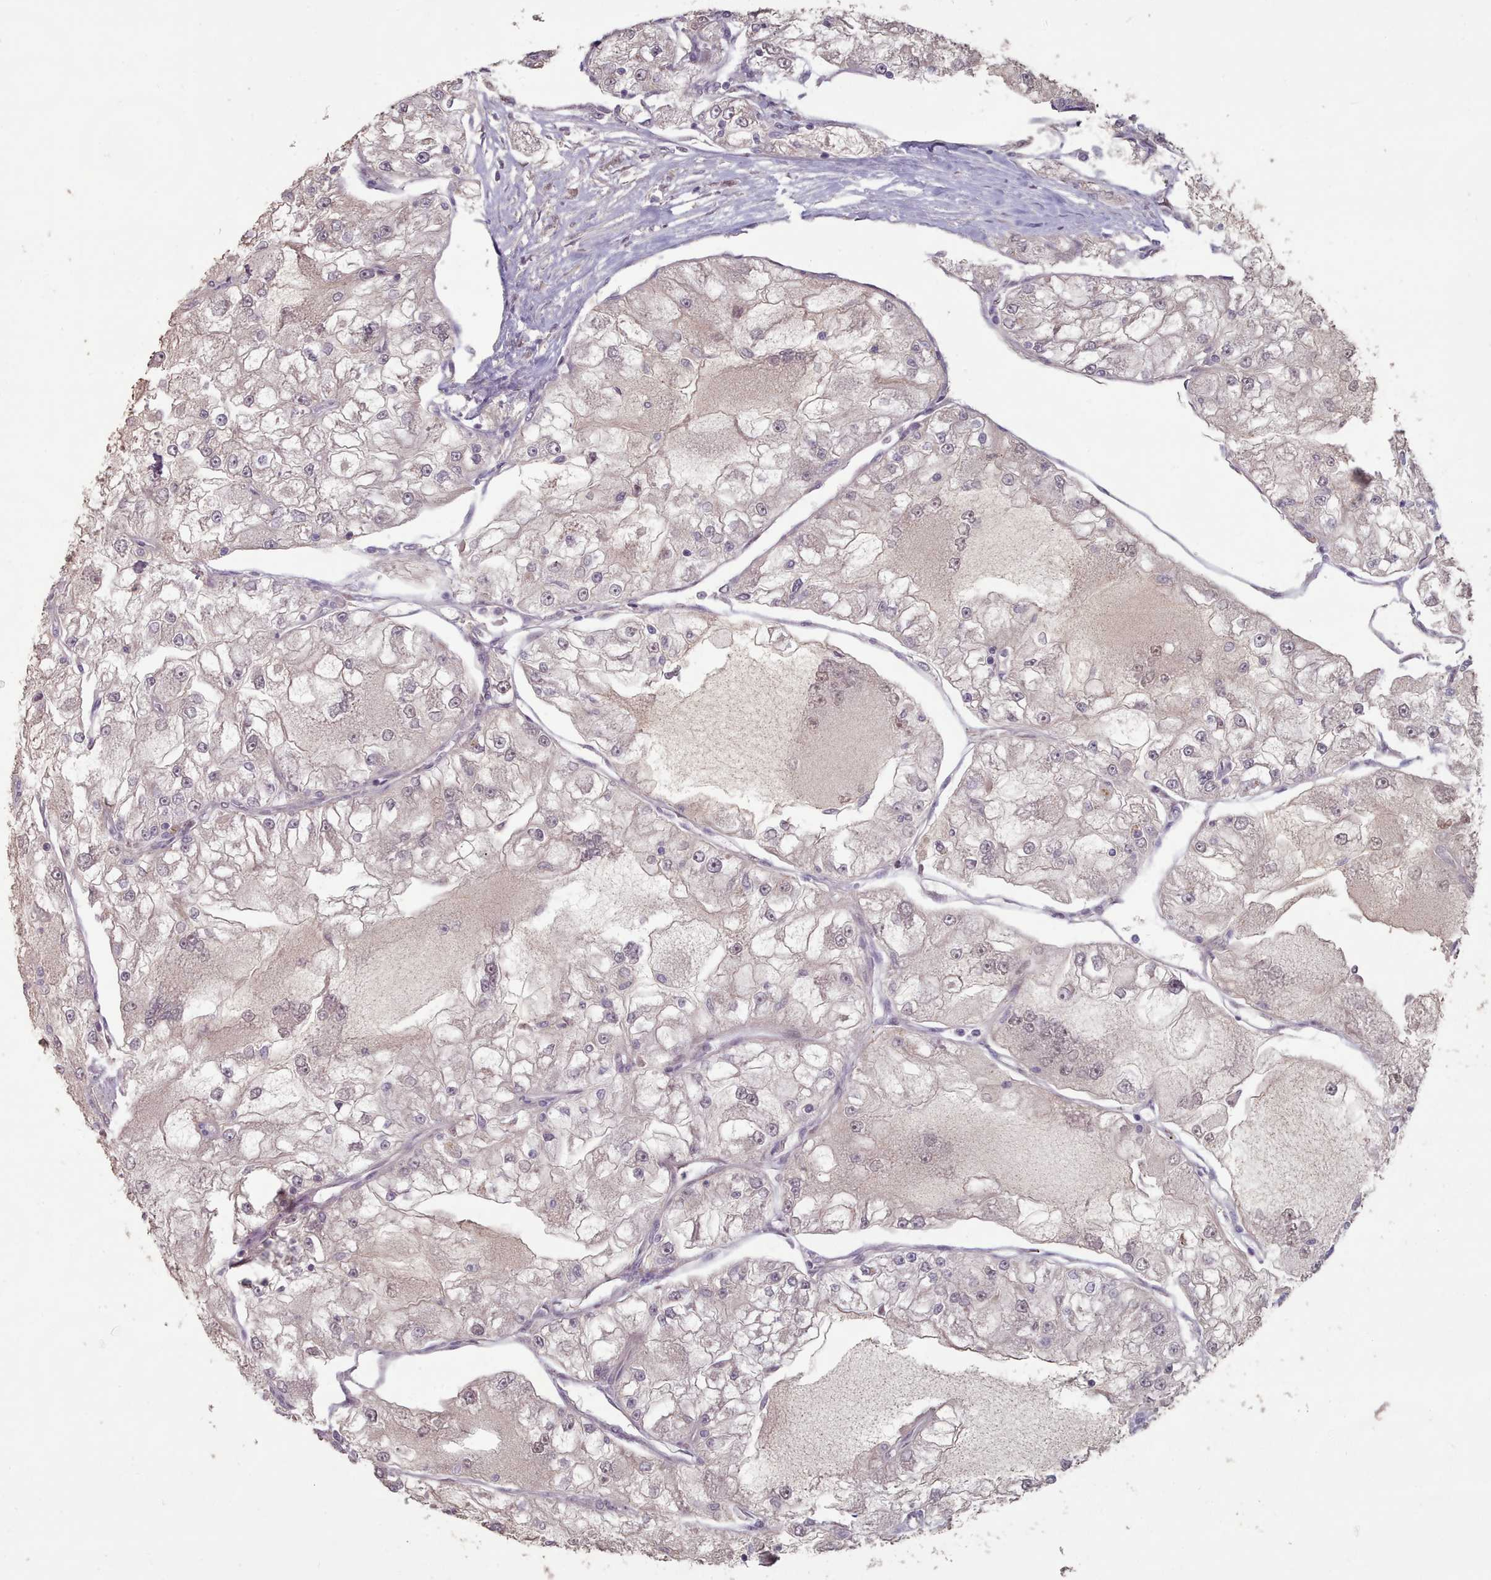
{"staining": {"intensity": "weak", "quantity": "<25%", "location": "nuclear"}, "tissue": "renal cancer", "cell_type": "Tumor cells", "image_type": "cancer", "snomed": [{"axis": "morphology", "description": "Adenocarcinoma, NOS"}, {"axis": "topography", "description": "Kidney"}], "caption": "A high-resolution histopathology image shows immunohistochemistry (IHC) staining of renal cancer (adenocarcinoma), which exhibits no significant positivity in tumor cells.", "gene": "ERCC6L", "patient": {"sex": "female", "age": 72}}